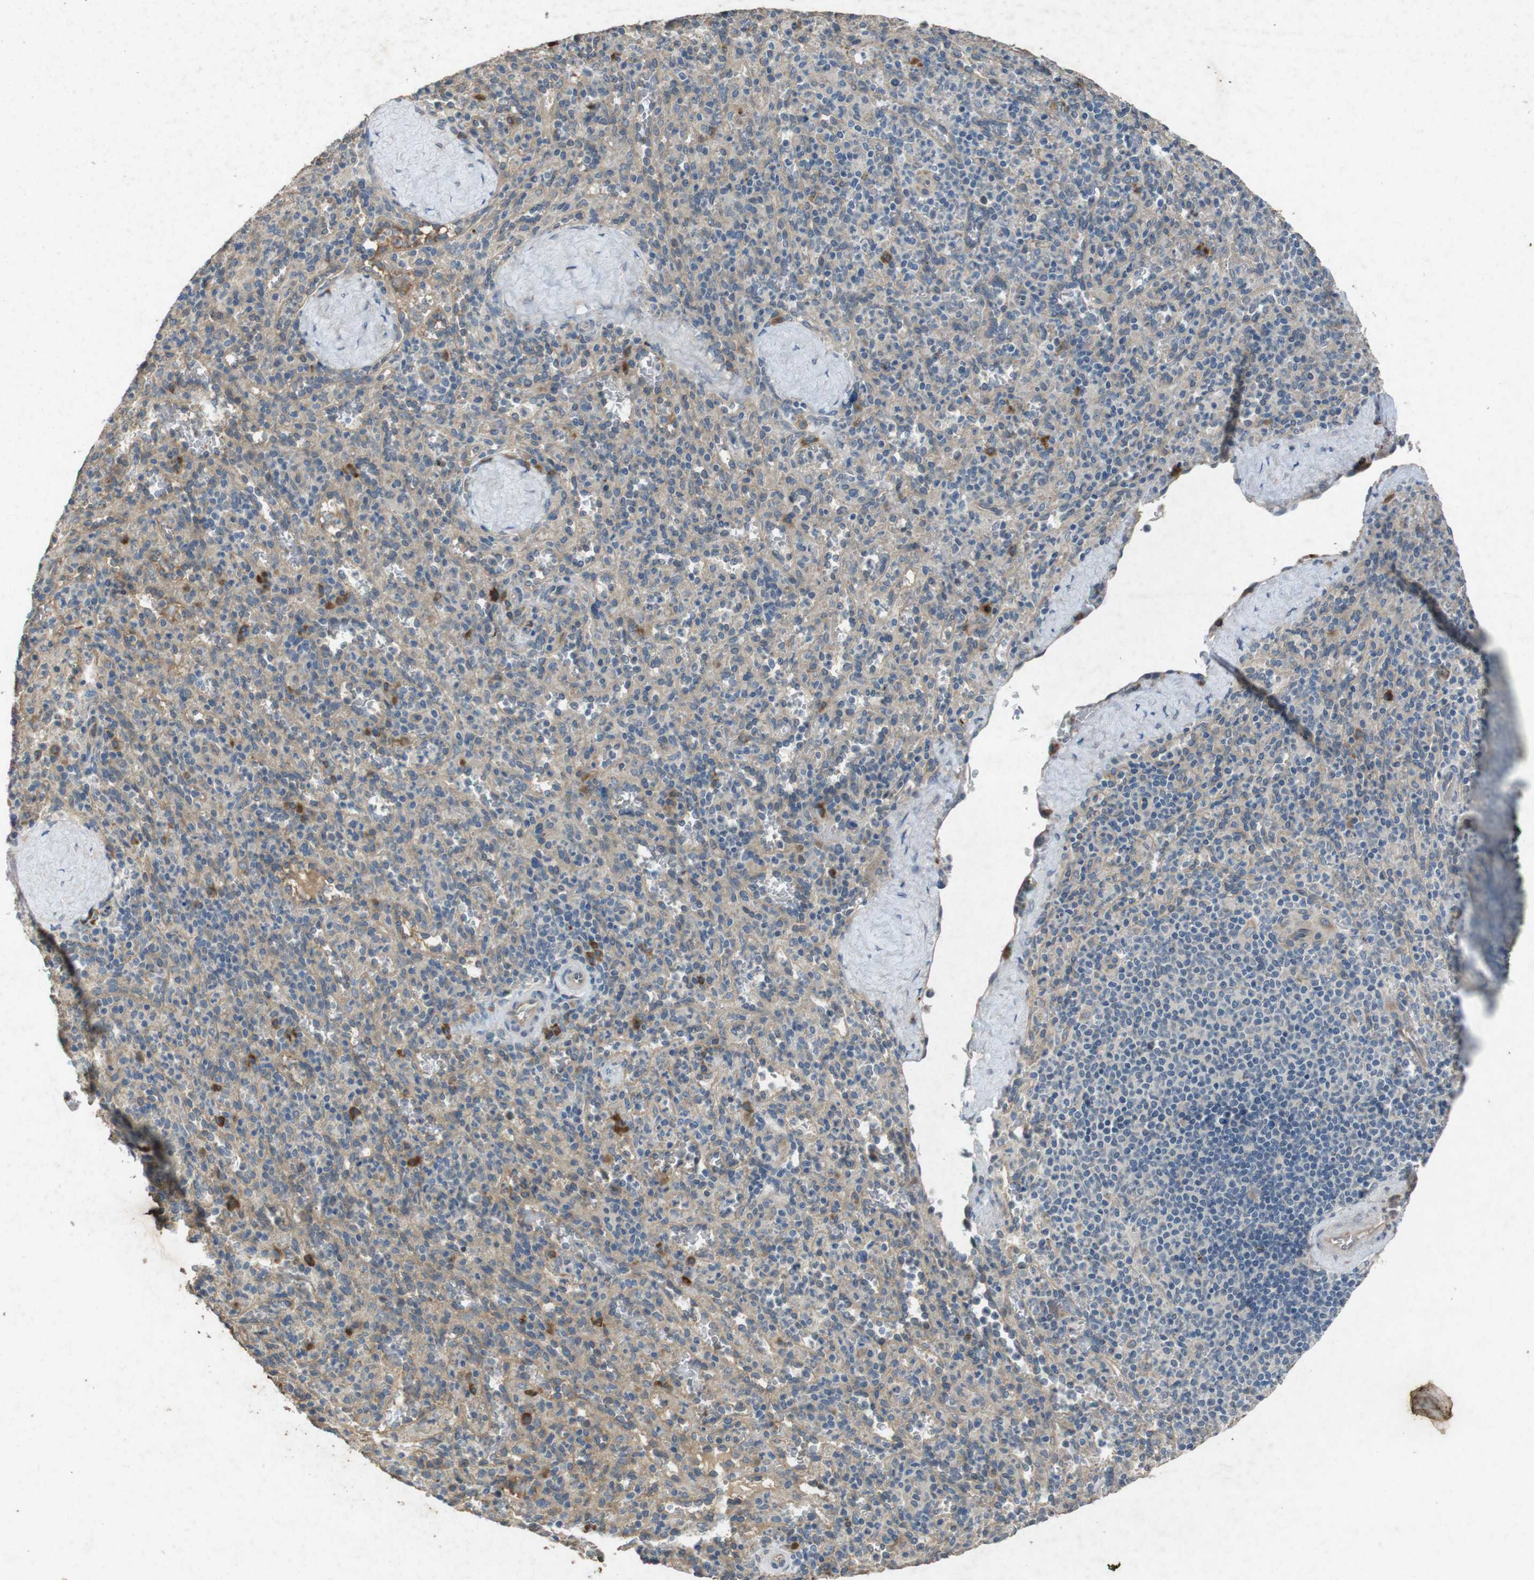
{"staining": {"intensity": "strong", "quantity": "<25%", "location": "cytoplasmic/membranous"}, "tissue": "spleen", "cell_type": "Cells in red pulp", "image_type": "normal", "snomed": [{"axis": "morphology", "description": "Normal tissue, NOS"}, {"axis": "topography", "description": "Spleen"}], "caption": "Immunohistochemical staining of benign human spleen demonstrates medium levels of strong cytoplasmic/membranous positivity in approximately <25% of cells in red pulp.", "gene": "FLCN", "patient": {"sex": "male", "age": 36}}